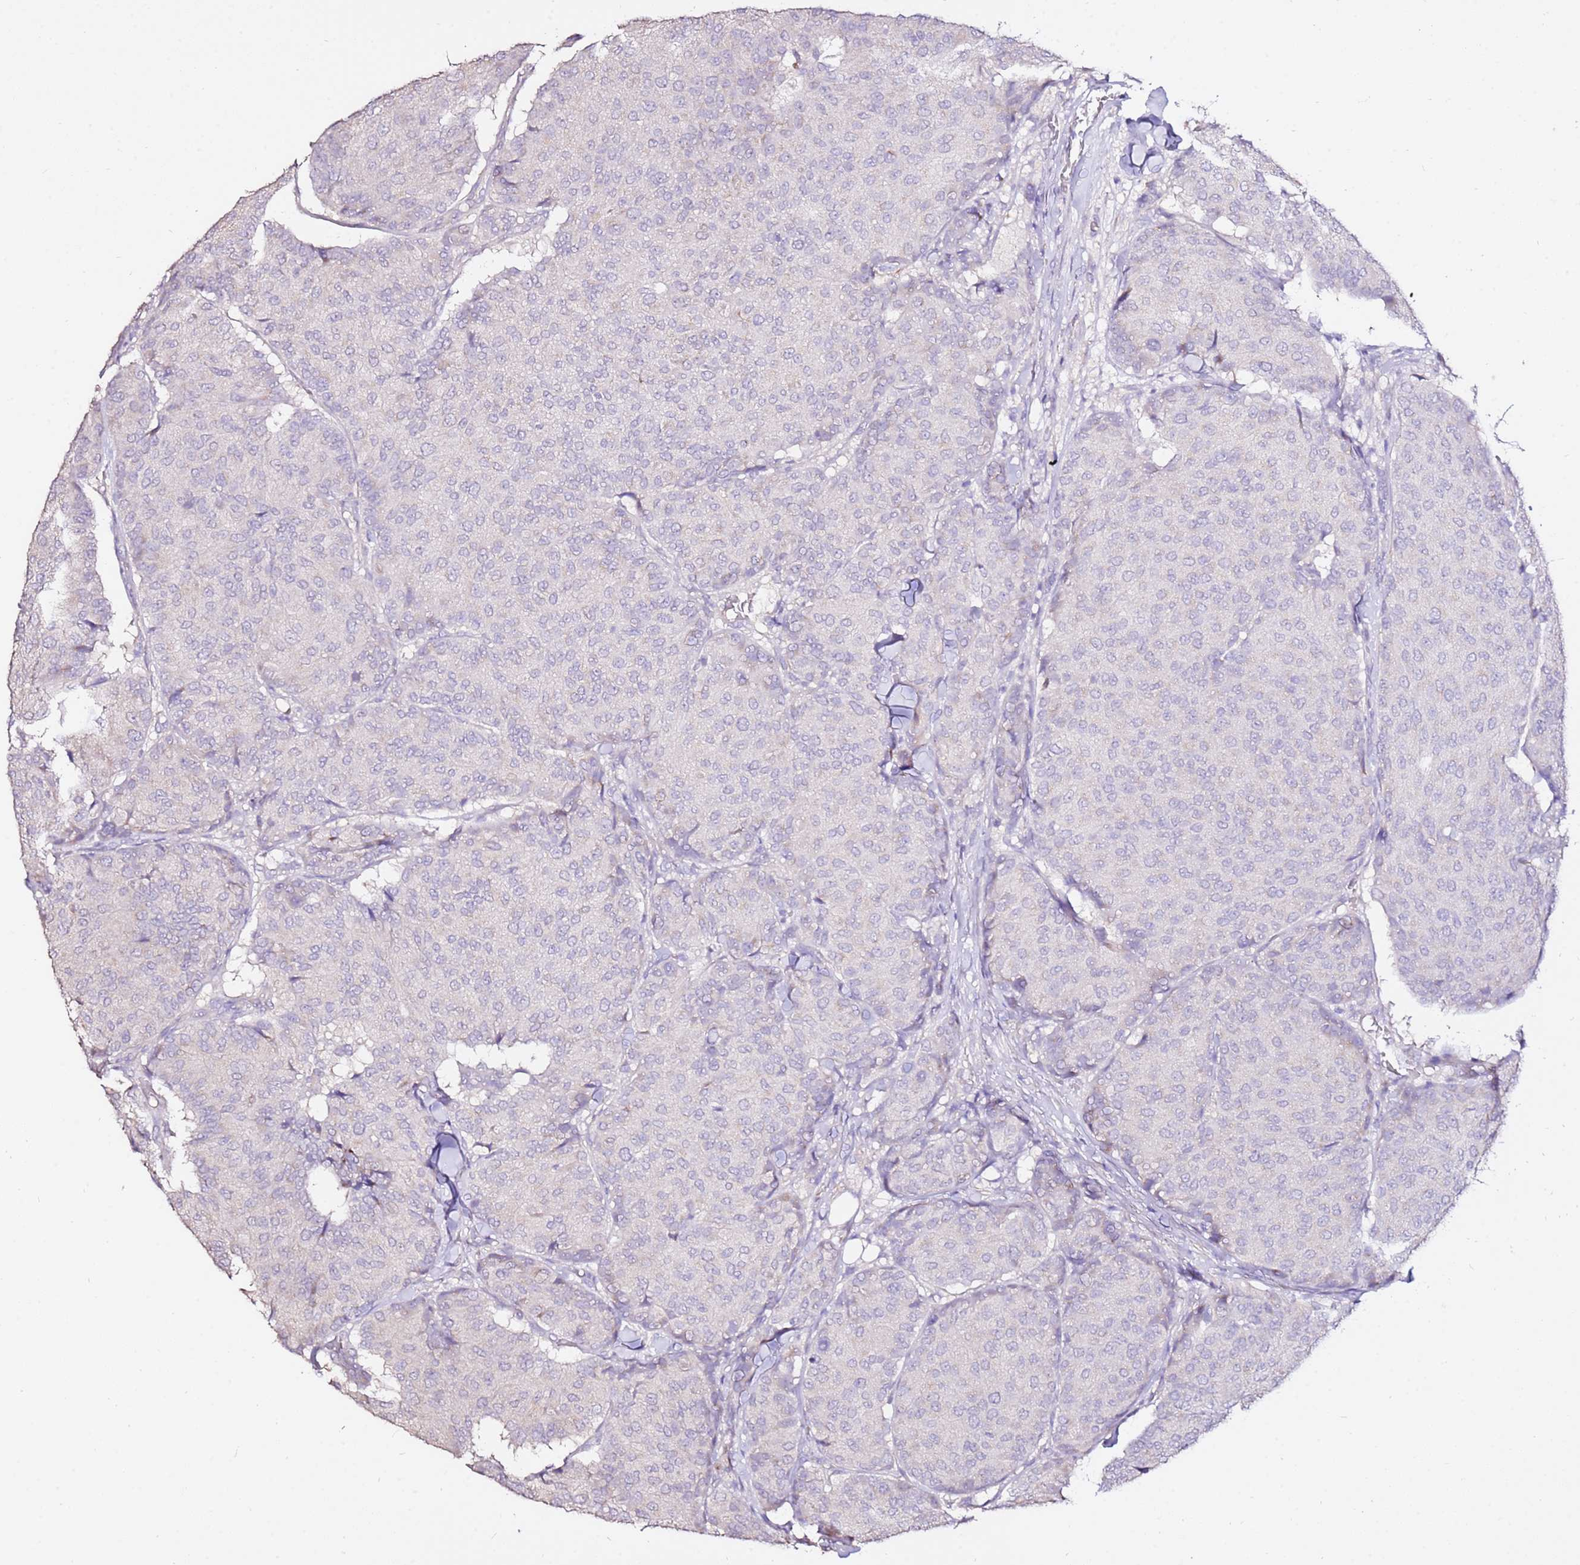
{"staining": {"intensity": "negative", "quantity": "none", "location": "none"}, "tissue": "breast cancer", "cell_type": "Tumor cells", "image_type": "cancer", "snomed": [{"axis": "morphology", "description": "Duct carcinoma"}, {"axis": "topography", "description": "Breast"}], "caption": "An image of breast cancer stained for a protein shows no brown staining in tumor cells.", "gene": "ART5", "patient": {"sex": "female", "age": 75}}